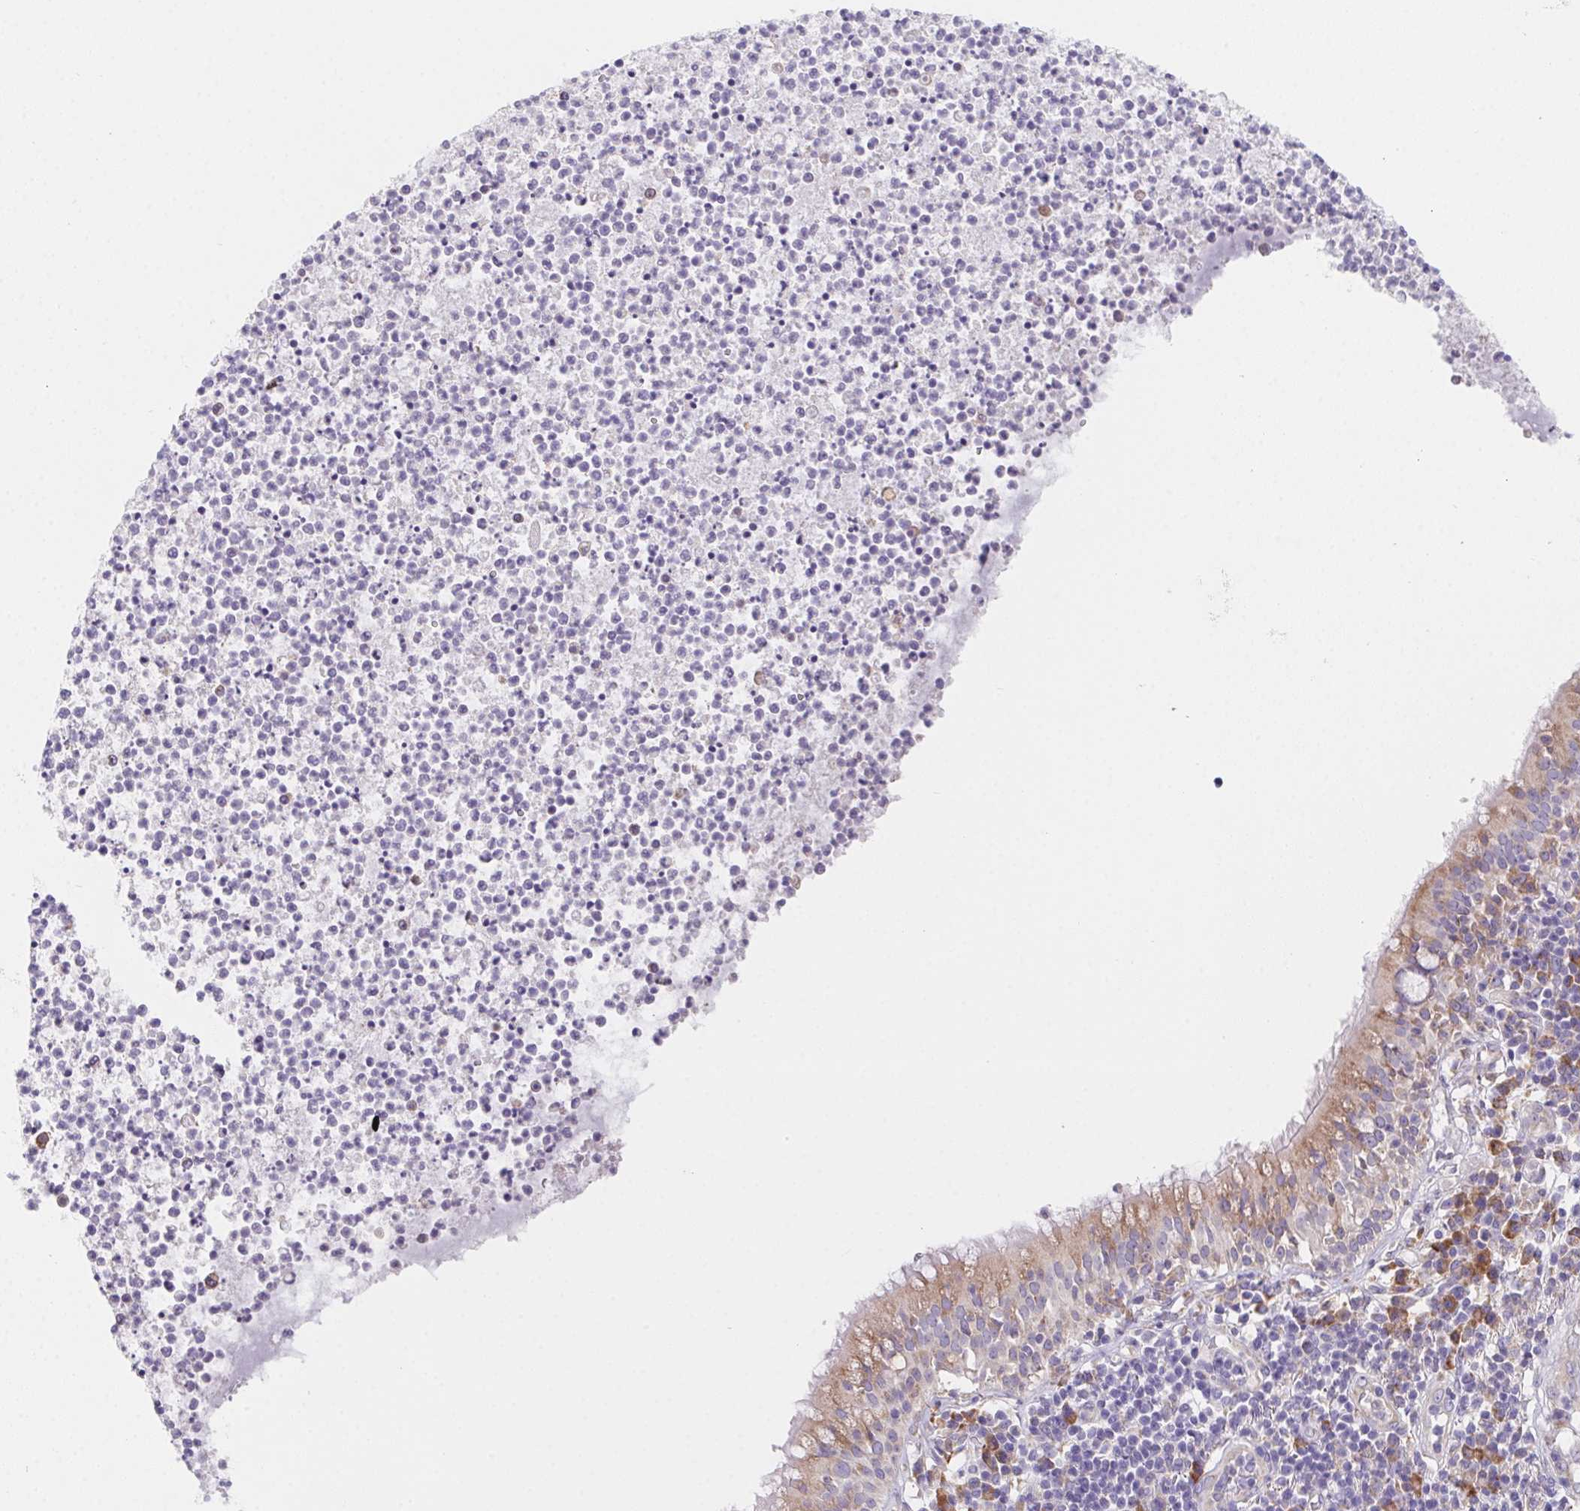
{"staining": {"intensity": "weak", "quantity": "25%-75%", "location": "cytoplasmic/membranous"}, "tissue": "bronchus", "cell_type": "Respiratory epithelial cells", "image_type": "normal", "snomed": [{"axis": "morphology", "description": "Normal tissue, NOS"}, {"axis": "topography", "description": "Cartilage tissue"}, {"axis": "topography", "description": "Bronchus"}], "caption": "High-magnification brightfield microscopy of unremarkable bronchus stained with DAB (brown) and counterstained with hematoxylin (blue). respiratory epithelial cells exhibit weak cytoplasmic/membranous positivity is present in approximately25%-75% of cells.", "gene": "ADAM8", "patient": {"sex": "male", "age": 56}}